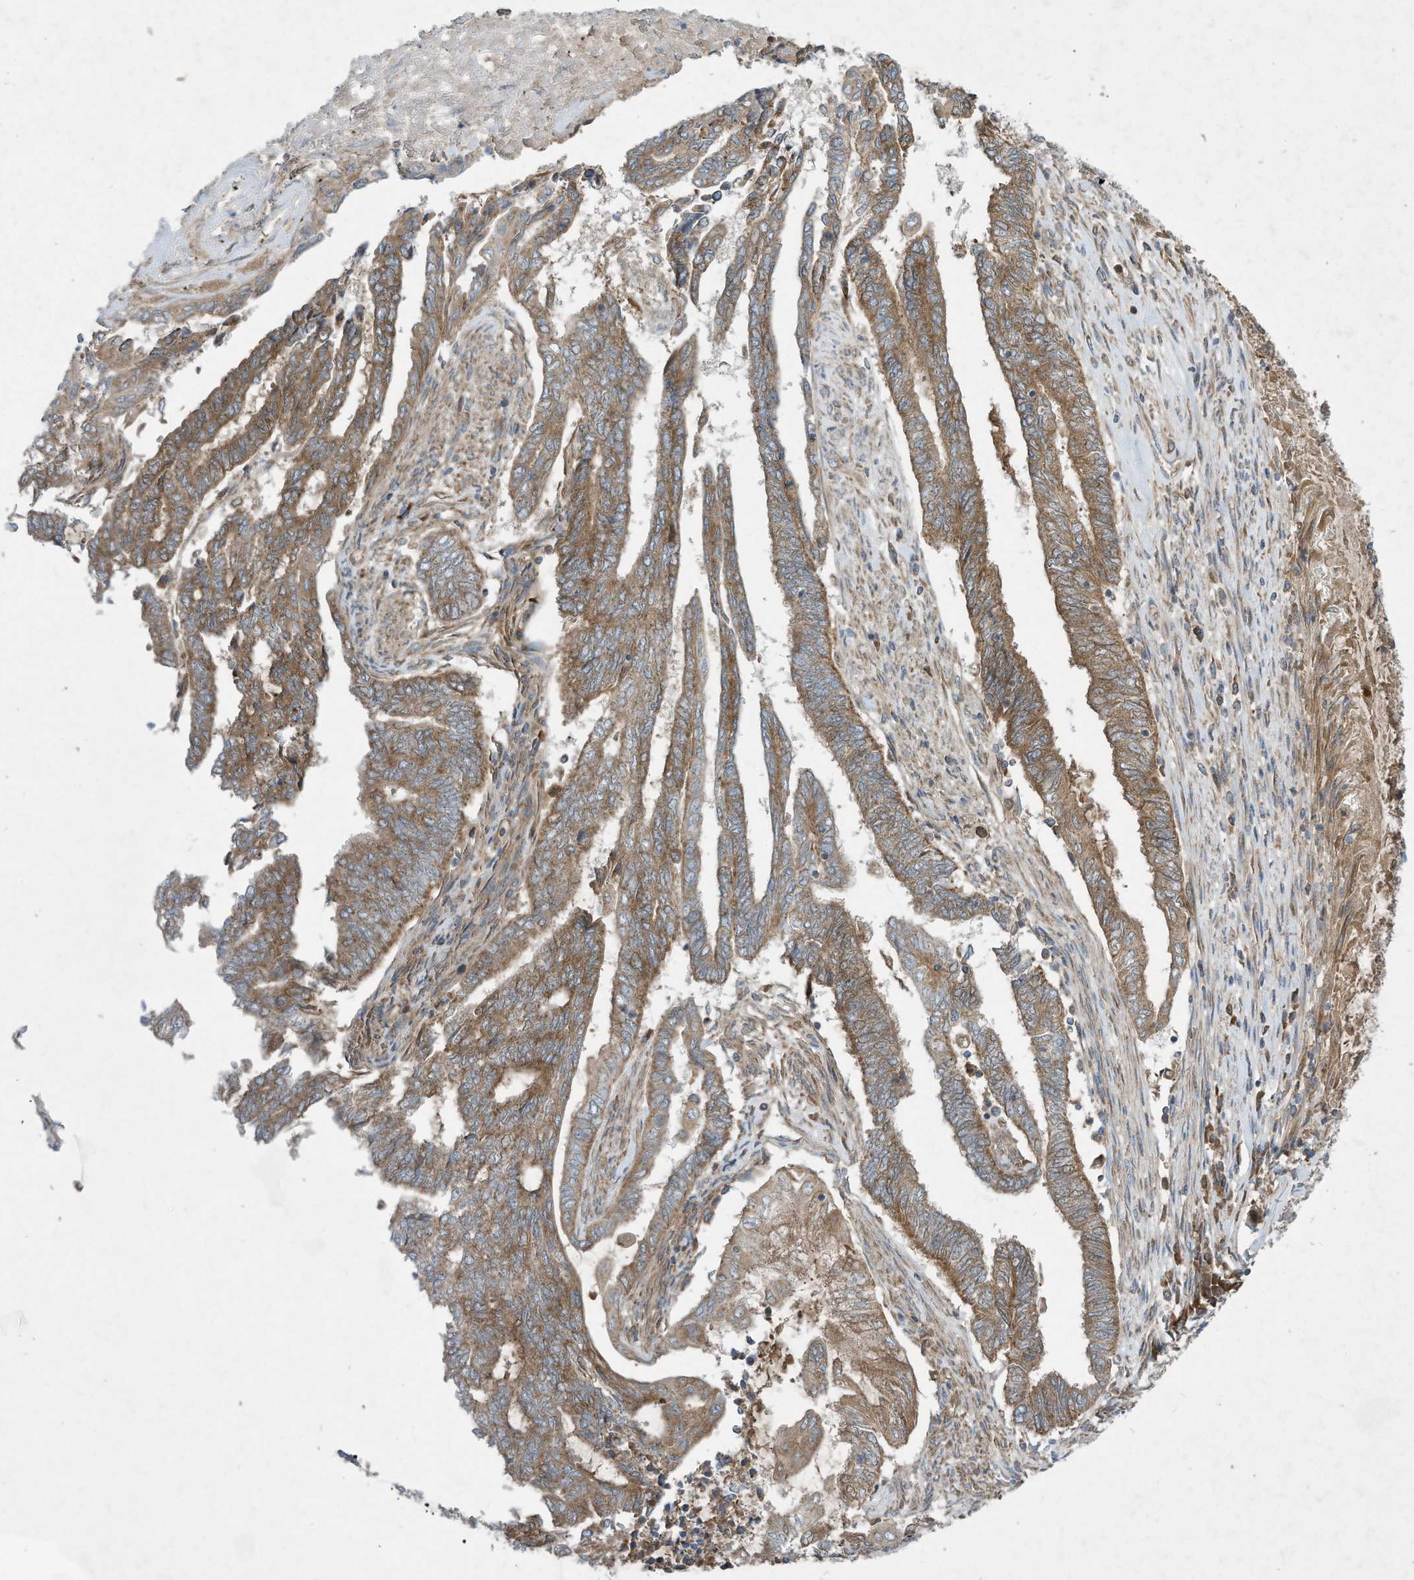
{"staining": {"intensity": "moderate", "quantity": ">75%", "location": "cytoplasmic/membranous"}, "tissue": "endometrial cancer", "cell_type": "Tumor cells", "image_type": "cancer", "snomed": [{"axis": "morphology", "description": "Adenocarcinoma, NOS"}, {"axis": "topography", "description": "Uterus"}, {"axis": "topography", "description": "Endometrium"}], "caption": "An IHC photomicrograph of neoplastic tissue is shown. Protein staining in brown labels moderate cytoplasmic/membranous positivity in adenocarcinoma (endometrial) within tumor cells. (brown staining indicates protein expression, while blue staining denotes nuclei).", "gene": "SYNJ2", "patient": {"sex": "female", "age": 70}}